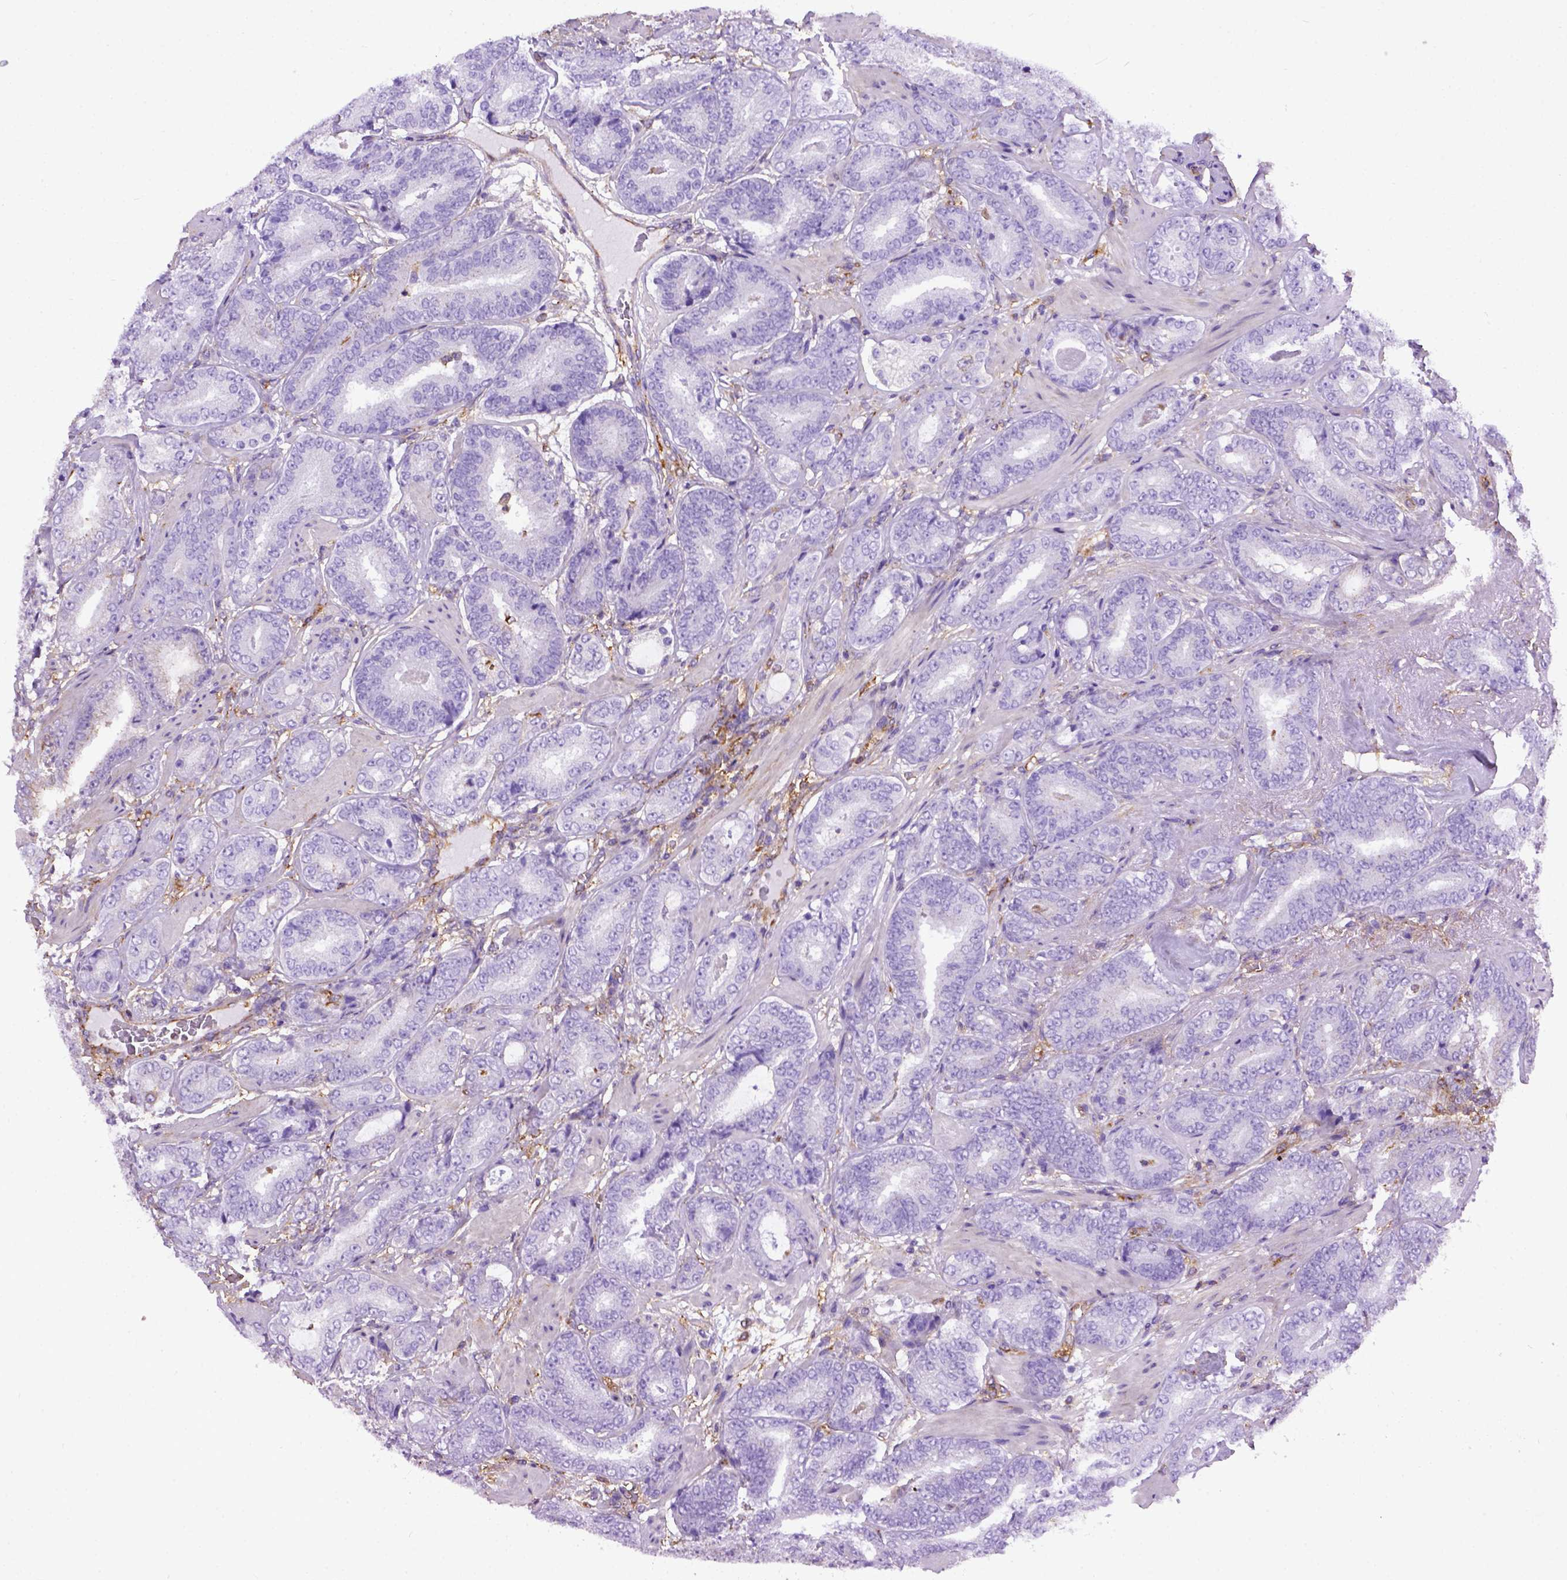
{"staining": {"intensity": "weak", "quantity": "<25%", "location": "cytoplasmic/membranous"}, "tissue": "prostate cancer", "cell_type": "Tumor cells", "image_type": "cancer", "snomed": [{"axis": "morphology", "description": "Adenocarcinoma, Low grade"}, {"axis": "topography", "description": "Prostate"}], "caption": "This is an IHC micrograph of prostate cancer (adenocarcinoma (low-grade)). There is no expression in tumor cells.", "gene": "MVP", "patient": {"sex": "male", "age": 60}}